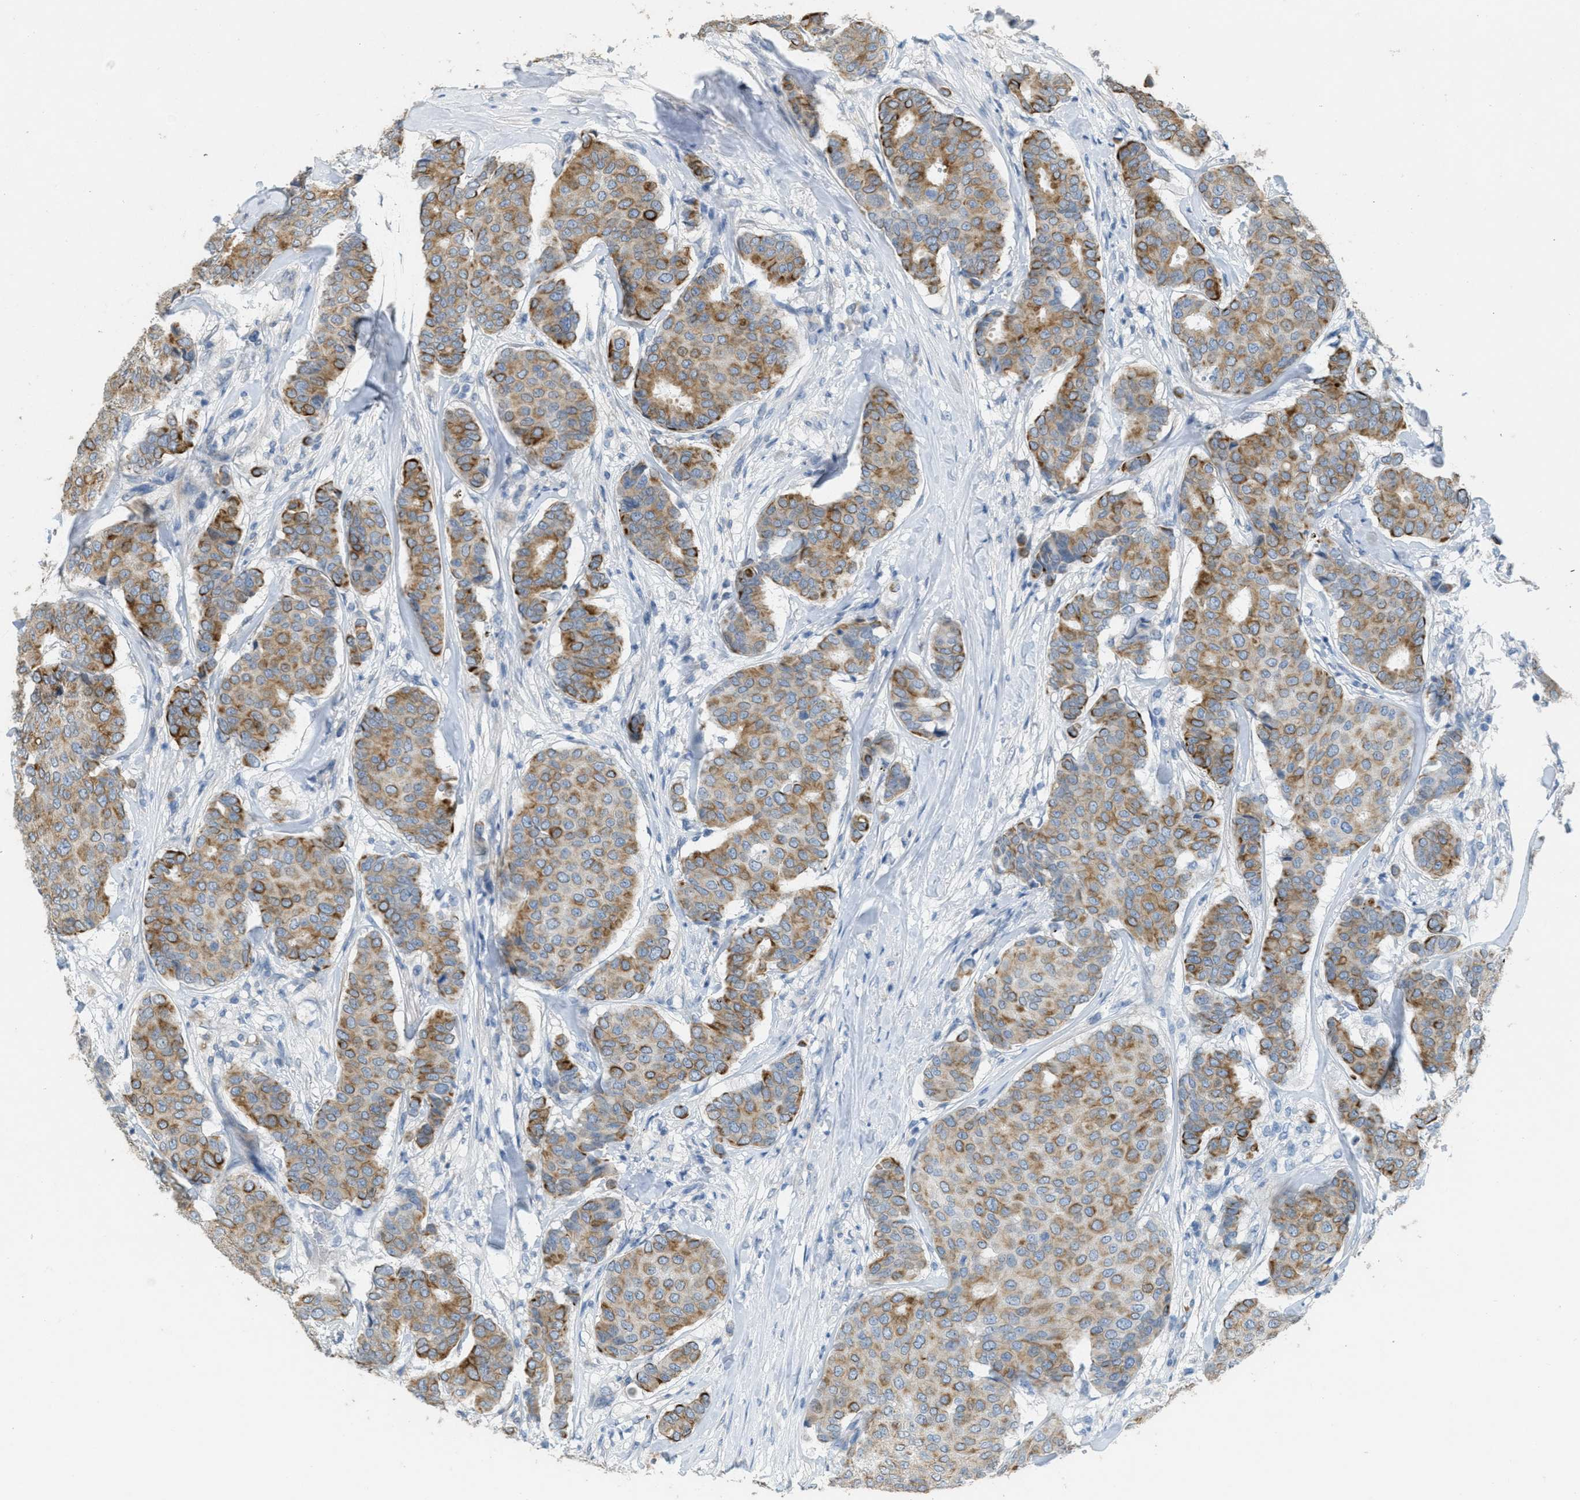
{"staining": {"intensity": "moderate", "quantity": ">75%", "location": "cytoplasmic/membranous"}, "tissue": "breast cancer", "cell_type": "Tumor cells", "image_type": "cancer", "snomed": [{"axis": "morphology", "description": "Duct carcinoma"}, {"axis": "topography", "description": "Breast"}], "caption": "Immunohistochemical staining of invasive ductal carcinoma (breast) shows moderate cytoplasmic/membranous protein positivity in about >75% of tumor cells.", "gene": "MRS2", "patient": {"sex": "female", "age": 75}}